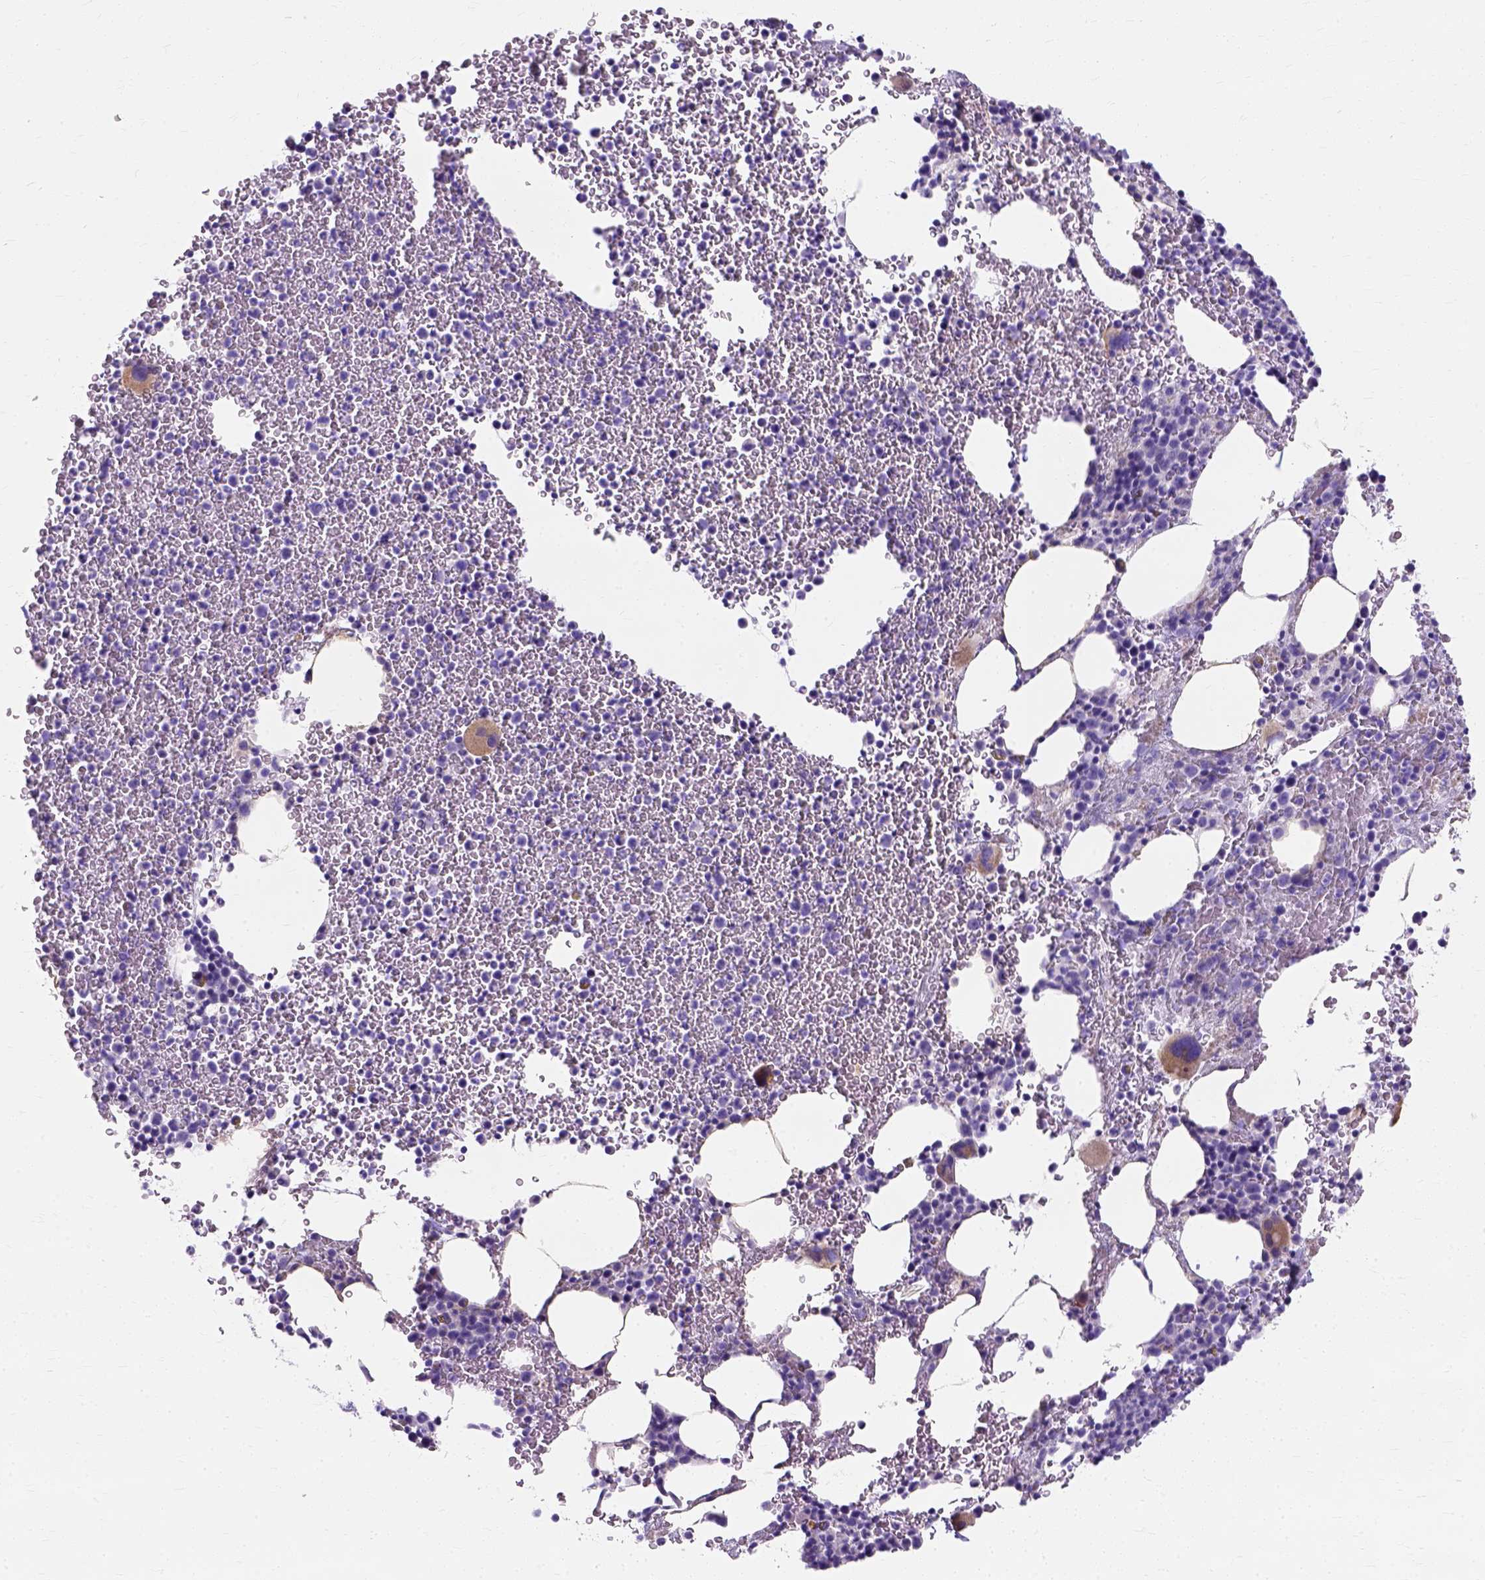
{"staining": {"intensity": "moderate", "quantity": "<25%", "location": "cytoplasmic/membranous"}, "tissue": "bone marrow", "cell_type": "Hematopoietic cells", "image_type": "normal", "snomed": [{"axis": "morphology", "description": "Normal tissue, NOS"}, {"axis": "topography", "description": "Bone marrow"}], "caption": "Bone marrow was stained to show a protein in brown. There is low levels of moderate cytoplasmic/membranous expression in about <25% of hematopoietic cells. The staining was performed using DAB (3,3'-diaminobenzidine) to visualize the protein expression in brown, while the nuclei were stained in blue with hematoxylin (Magnification: 20x).", "gene": "MYH15", "patient": {"sex": "female", "age": 56}}